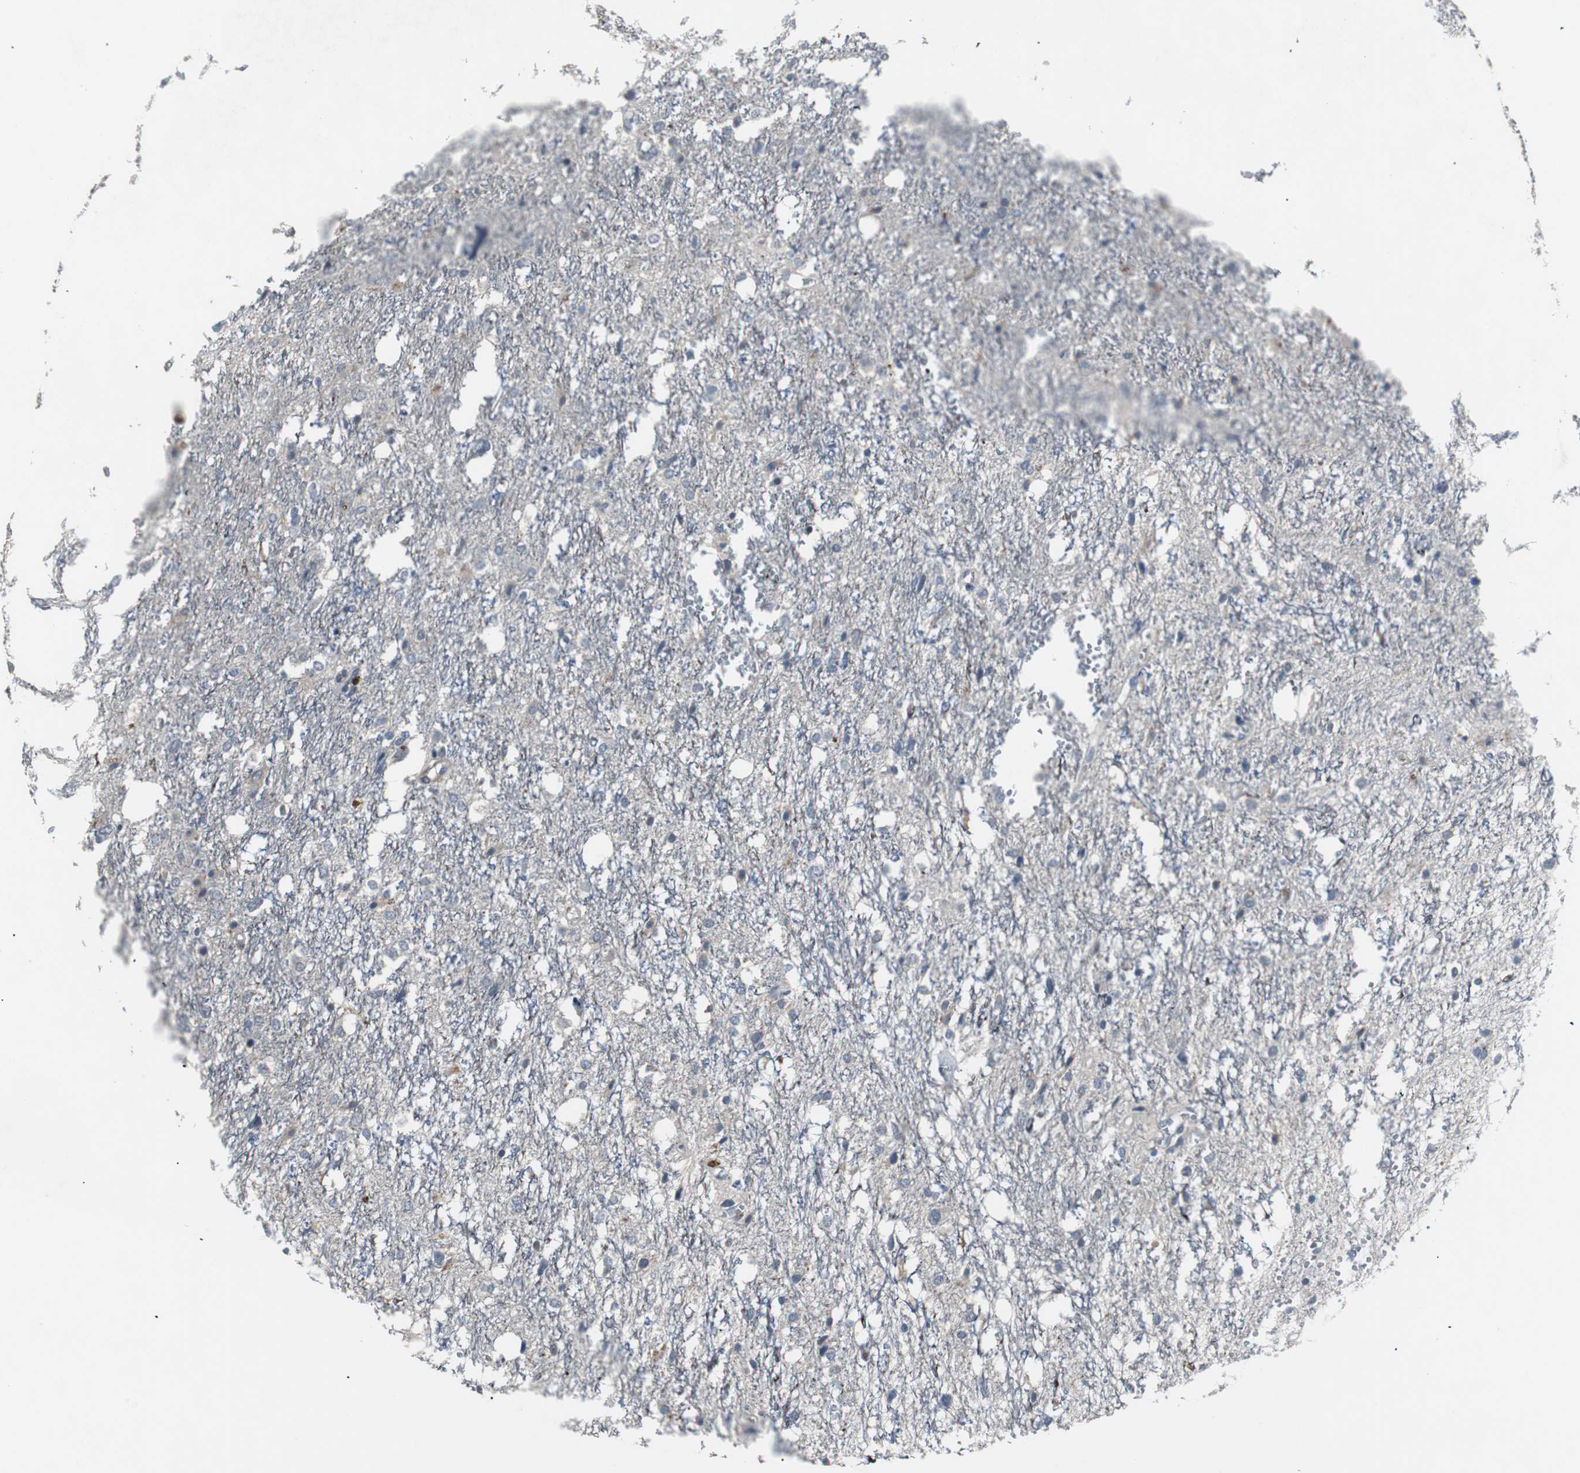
{"staining": {"intensity": "weak", "quantity": "25%-75%", "location": "cytoplasmic/membranous"}, "tissue": "glioma", "cell_type": "Tumor cells", "image_type": "cancer", "snomed": [{"axis": "morphology", "description": "Glioma, malignant, High grade"}, {"axis": "topography", "description": "Brain"}], "caption": "Human glioma stained for a protein (brown) demonstrates weak cytoplasmic/membranous positive expression in approximately 25%-75% of tumor cells.", "gene": "PCYT1B", "patient": {"sex": "female", "age": 59}}